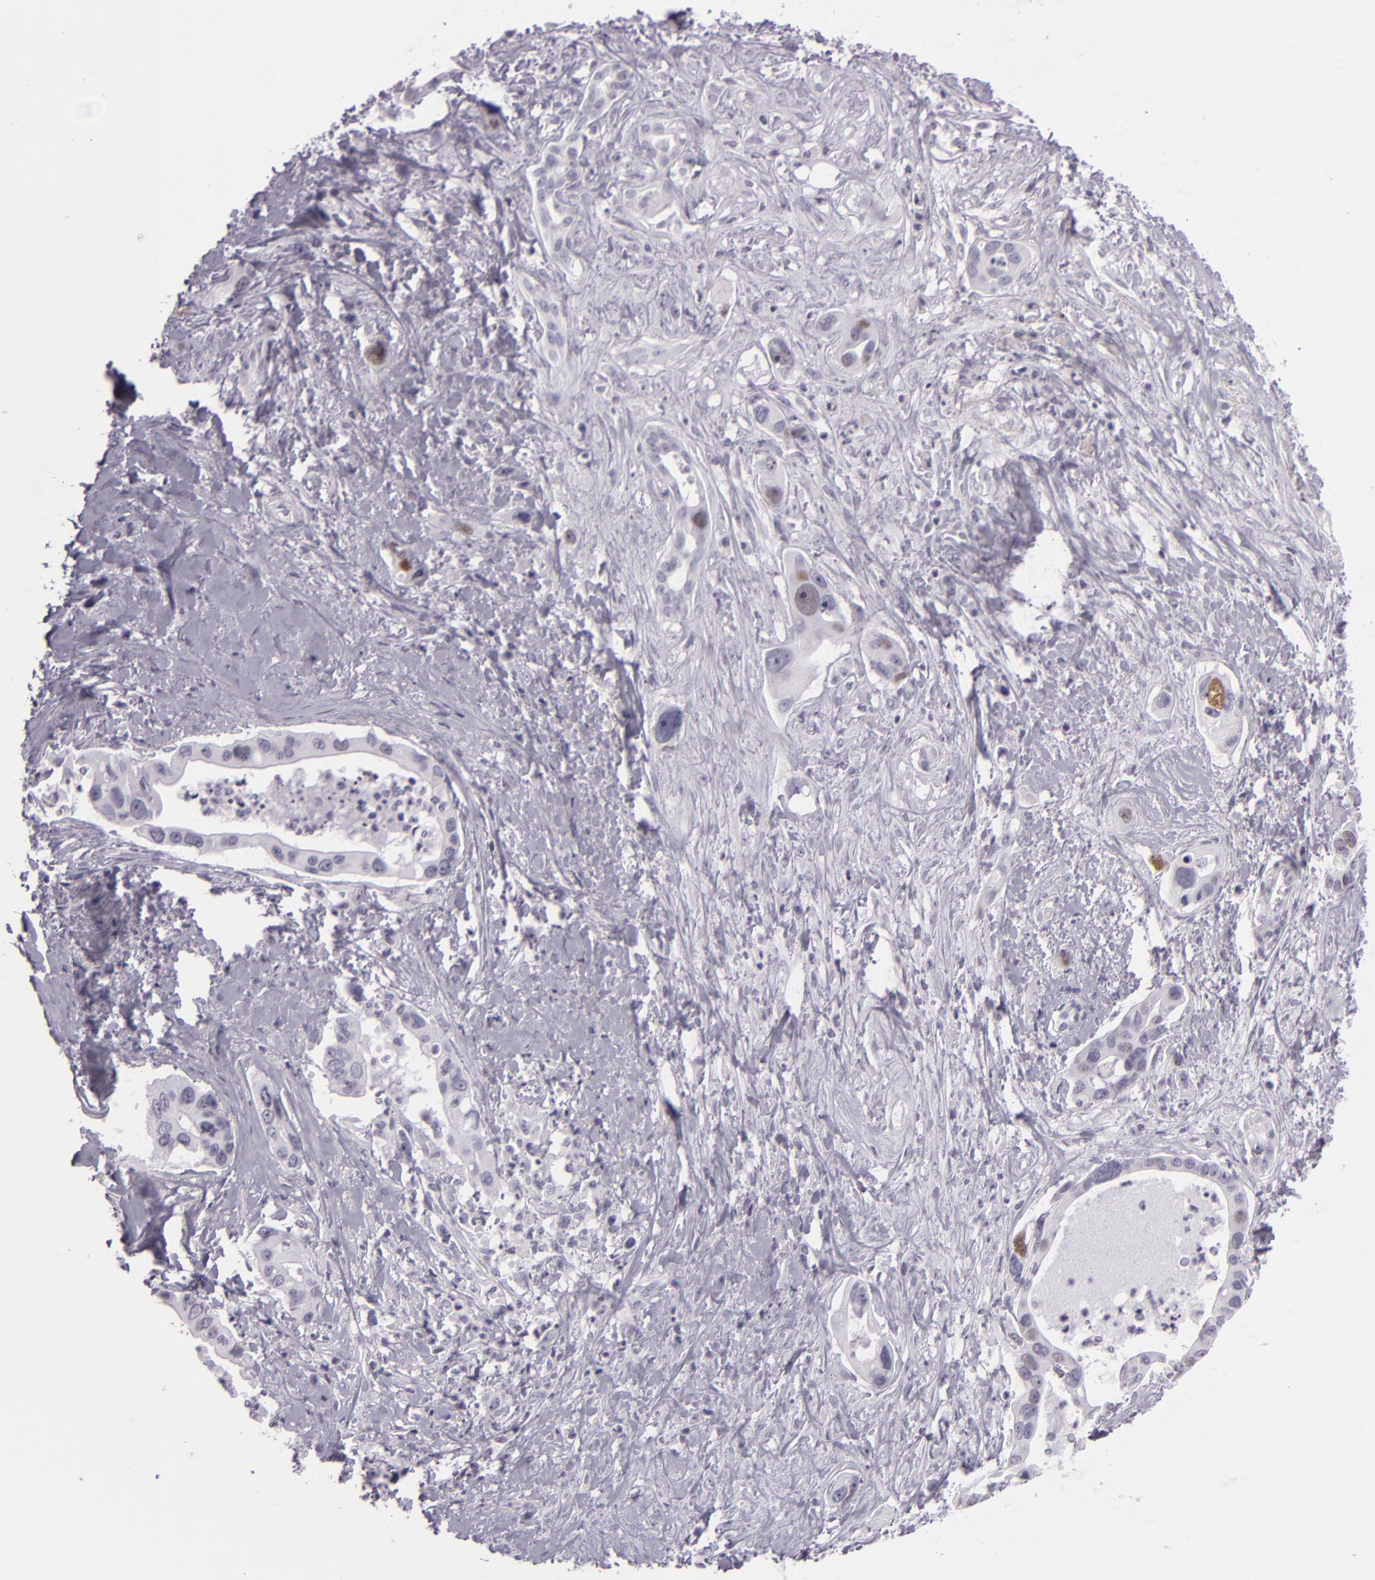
{"staining": {"intensity": "weak", "quantity": "<25%", "location": "nuclear"}, "tissue": "liver cancer", "cell_type": "Tumor cells", "image_type": "cancer", "snomed": [{"axis": "morphology", "description": "Cholangiocarcinoma"}, {"axis": "topography", "description": "Liver"}], "caption": "Cholangiocarcinoma (liver) stained for a protein using immunohistochemistry (IHC) reveals no expression tumor cells.", "gene": "MCM3", "patient": {"sex": "female", "age": 65}}